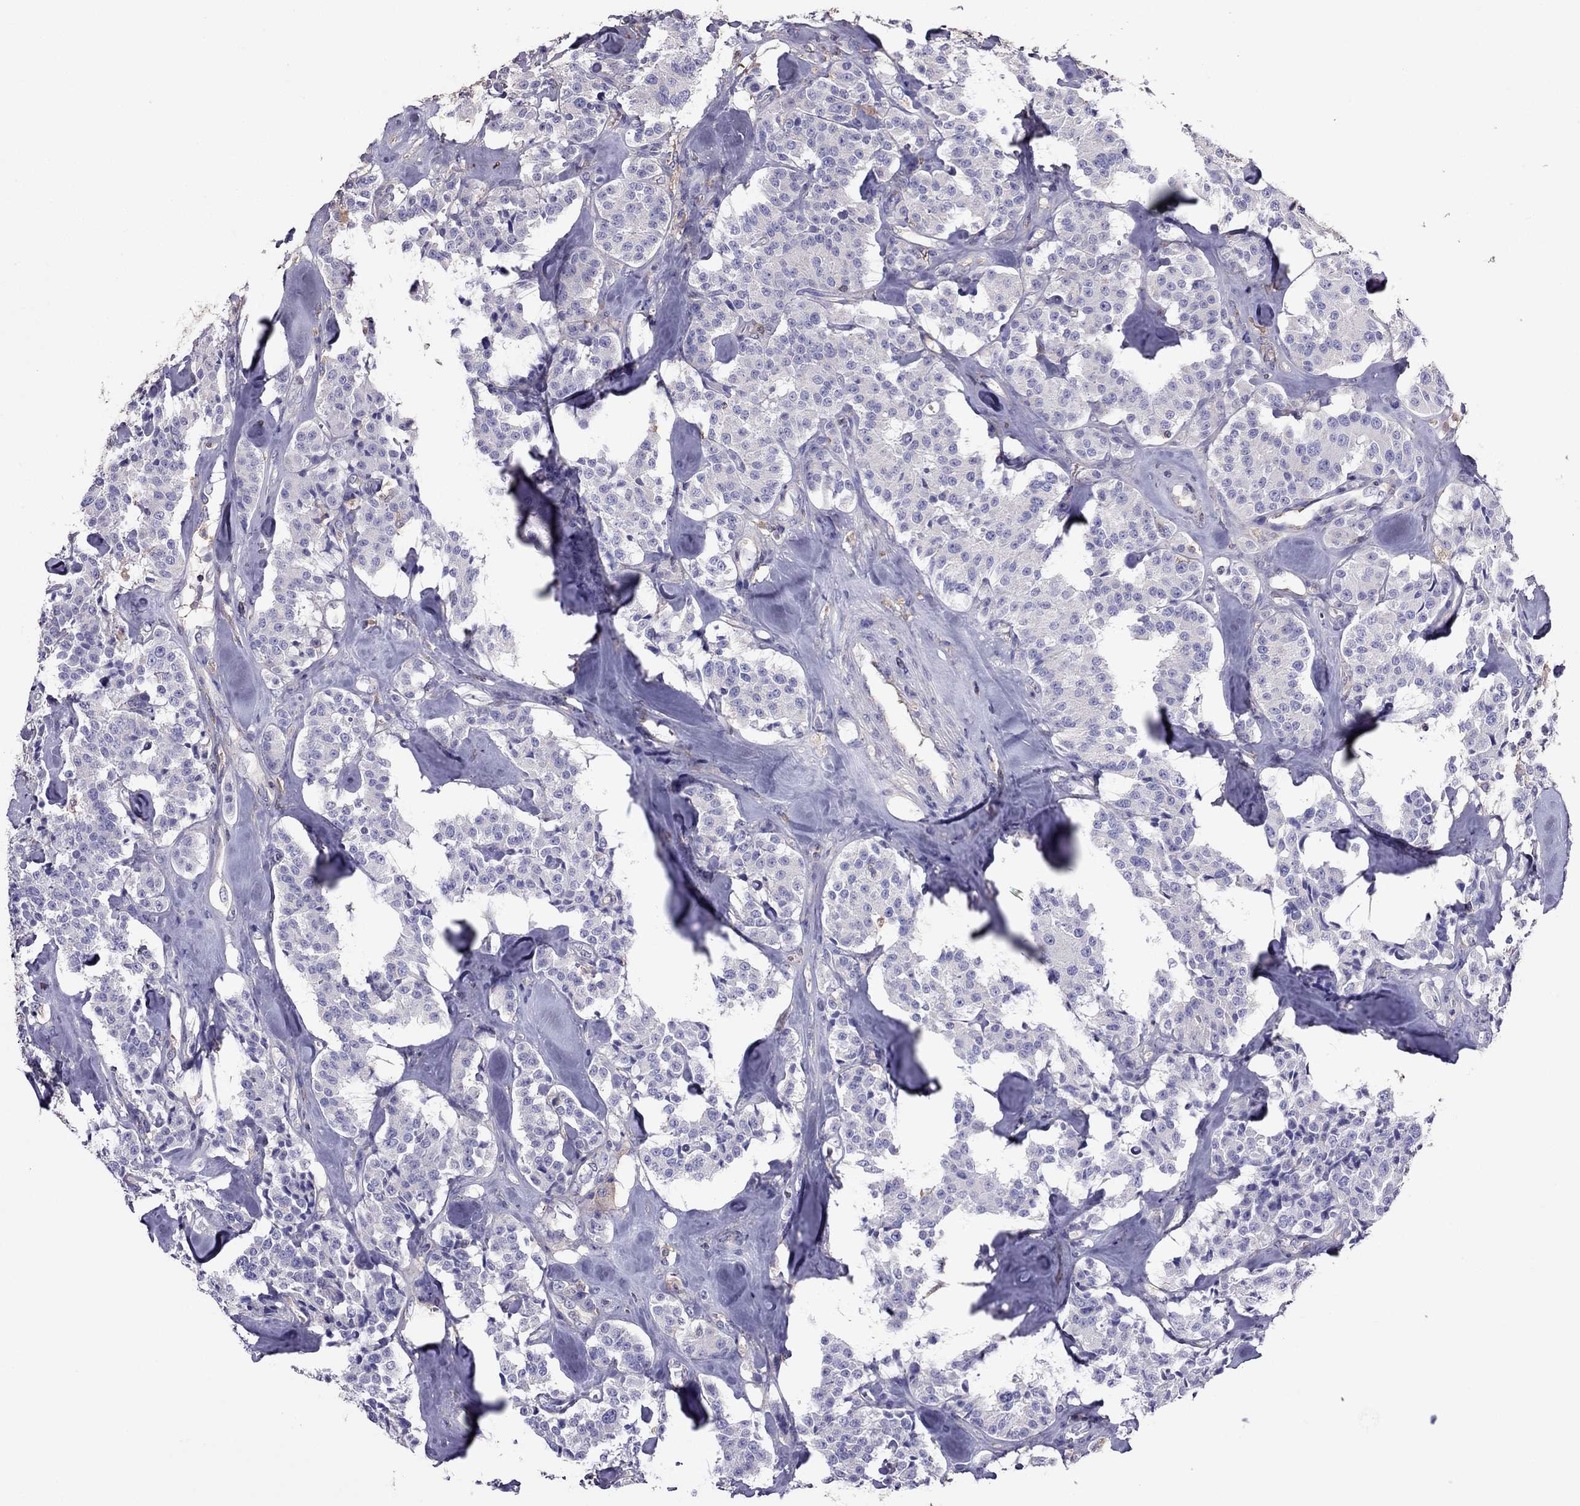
{"staining": {"intensity": "negative", "quantity": "none", "location": "none"}, "tissue": "carcinoid", "cell_type": "Tumor cells", "image_type": "cancer", "snomed": [{"axis": "morphology", "description": "Carcinoid, malignant, NOS"}, {"axis": "topography", "description": "Pancreas"}], "caption": "There is no significant positivity in tumor cells of carcinoid.", "gene": "TEX22", "patient": {"sex": "male", "age": 41}}